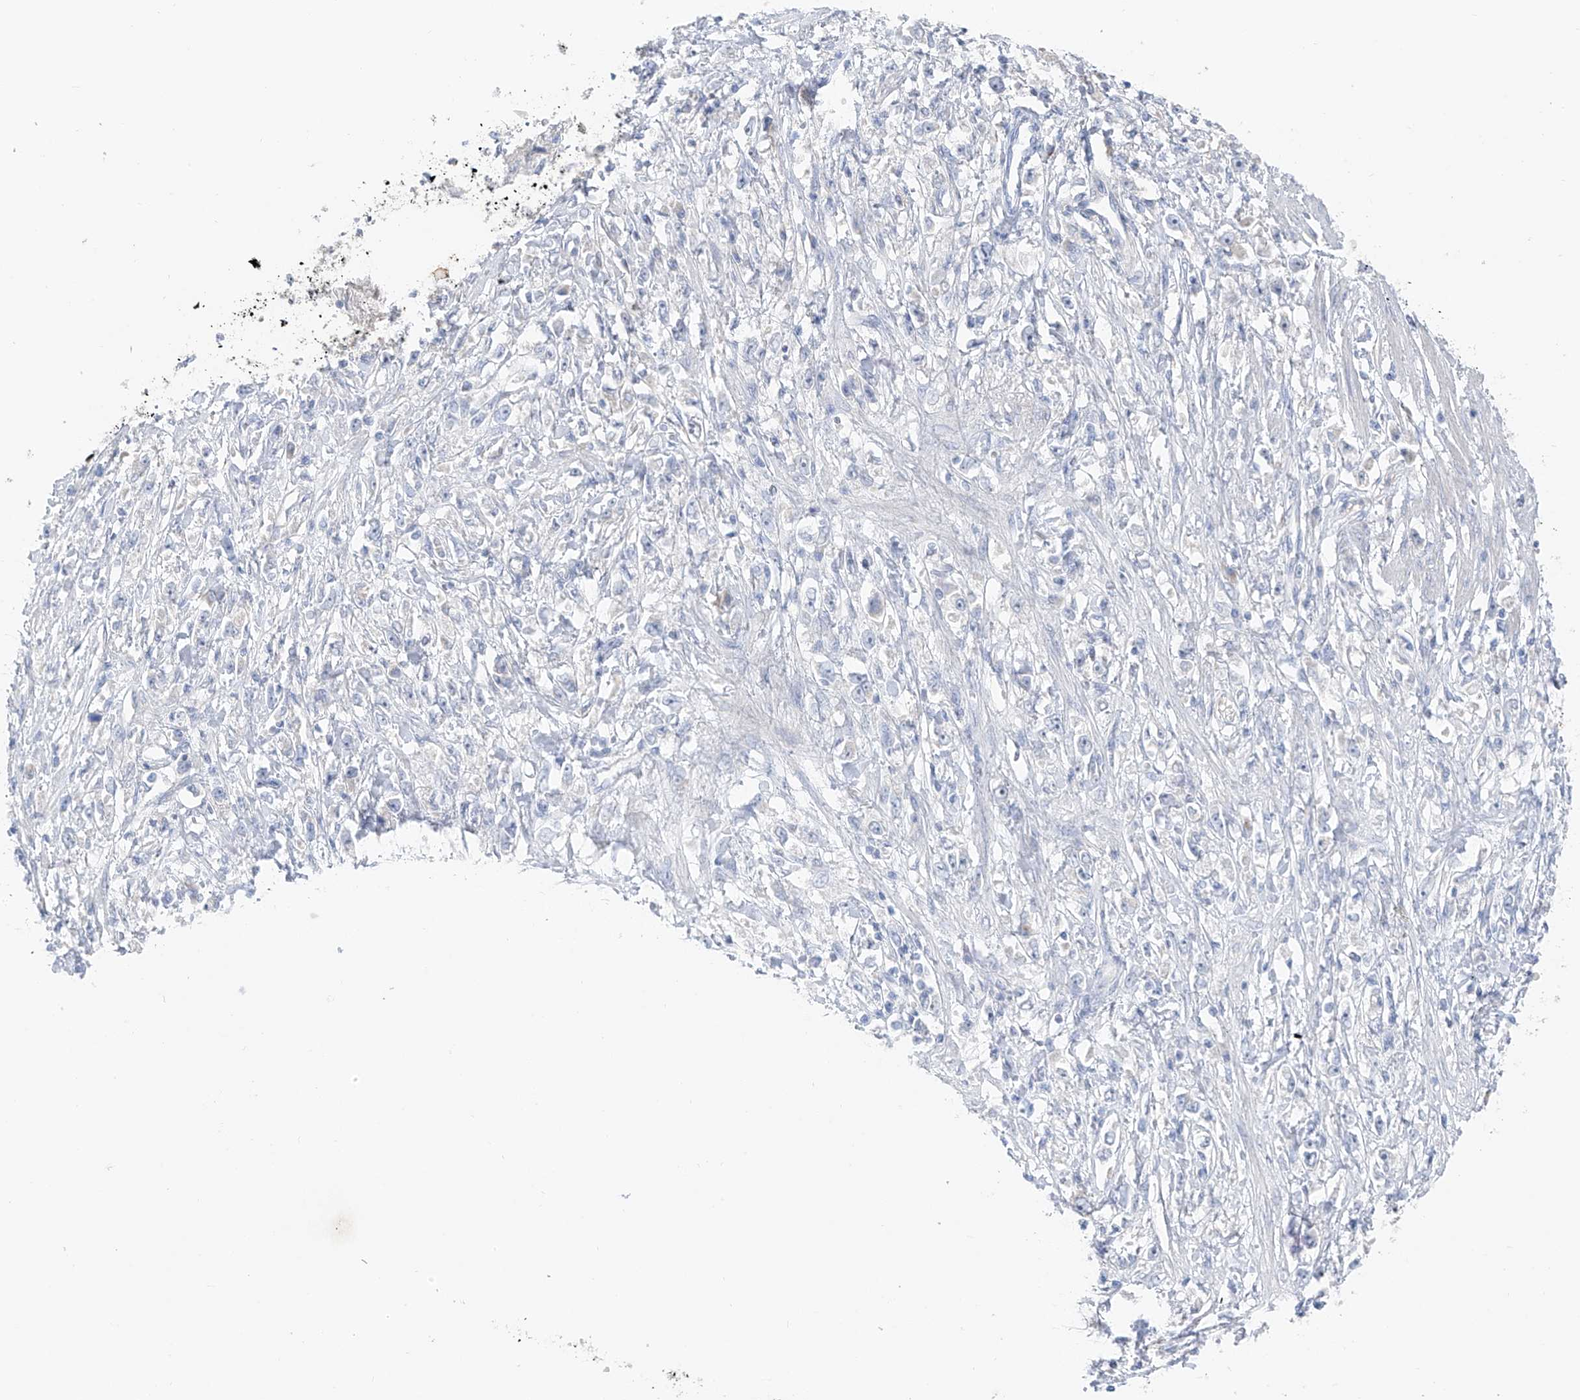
{"staining": {"intensity": "negative", "quantity": "none", "location": "none"}, "tissue": "stomach cancer", "cell_type": "Tumor cells", "image_type": "cancer", "snomed": [{"axis": "morphology", "description": "Adenocarcinoma, NOS"}, {"axis": "topography", "description": "Stomach"}], "caption": "Stomach cancer (adenocarcinoma) was stained to show a protein in brown. There is no significant staining in tumor cells. (DAB IHC, high magnification).", "gene": "NALCN", "patient": {"sex": "female", "age": 59}}